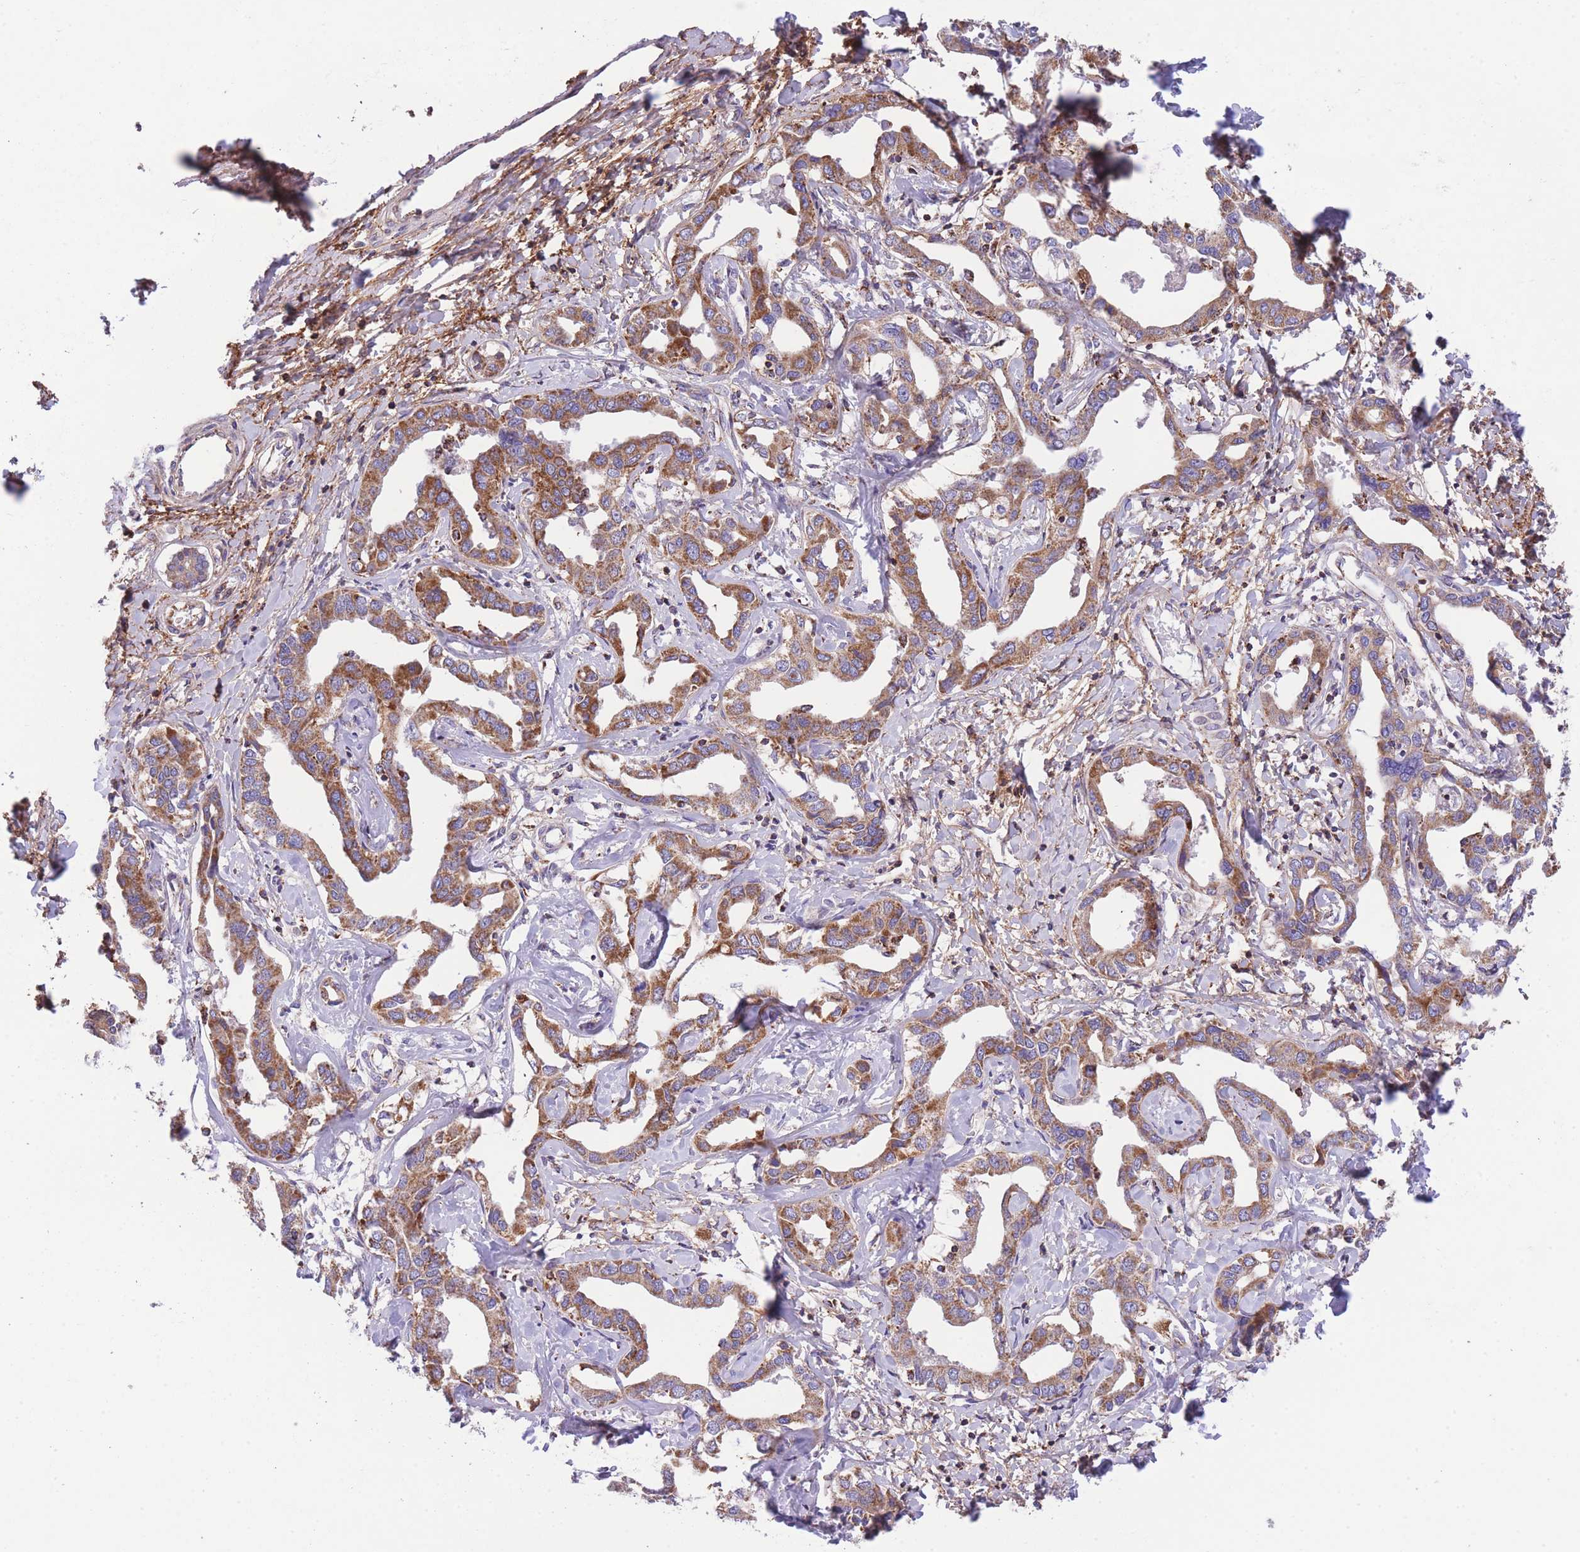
{"staining": {"intensity": "moderate", "quantity": ">75%", "location": "cytoplasmic/membranous"}, "tissue": "liver cancer", "cell_type": "Tumor cells", "image_type": "cancer", "snomed": [{"axis": "morphology", "description": "Cholangiocarcinoma"}, {"axis": "topography", "description": "Liver"}], "caption": "Immunohistochemistry image of neoplastic tissue: human liver cholangiocarcinoma stained using IHC exhibits medium levels of moderate protein expression localized specifically in the cytoplasmic/membranous of tumor cells, appearing as a cytoplasmic/membranous brown color.", "gene": "ST3GAL3", "patient": {"sex": "male", "age": 59}}